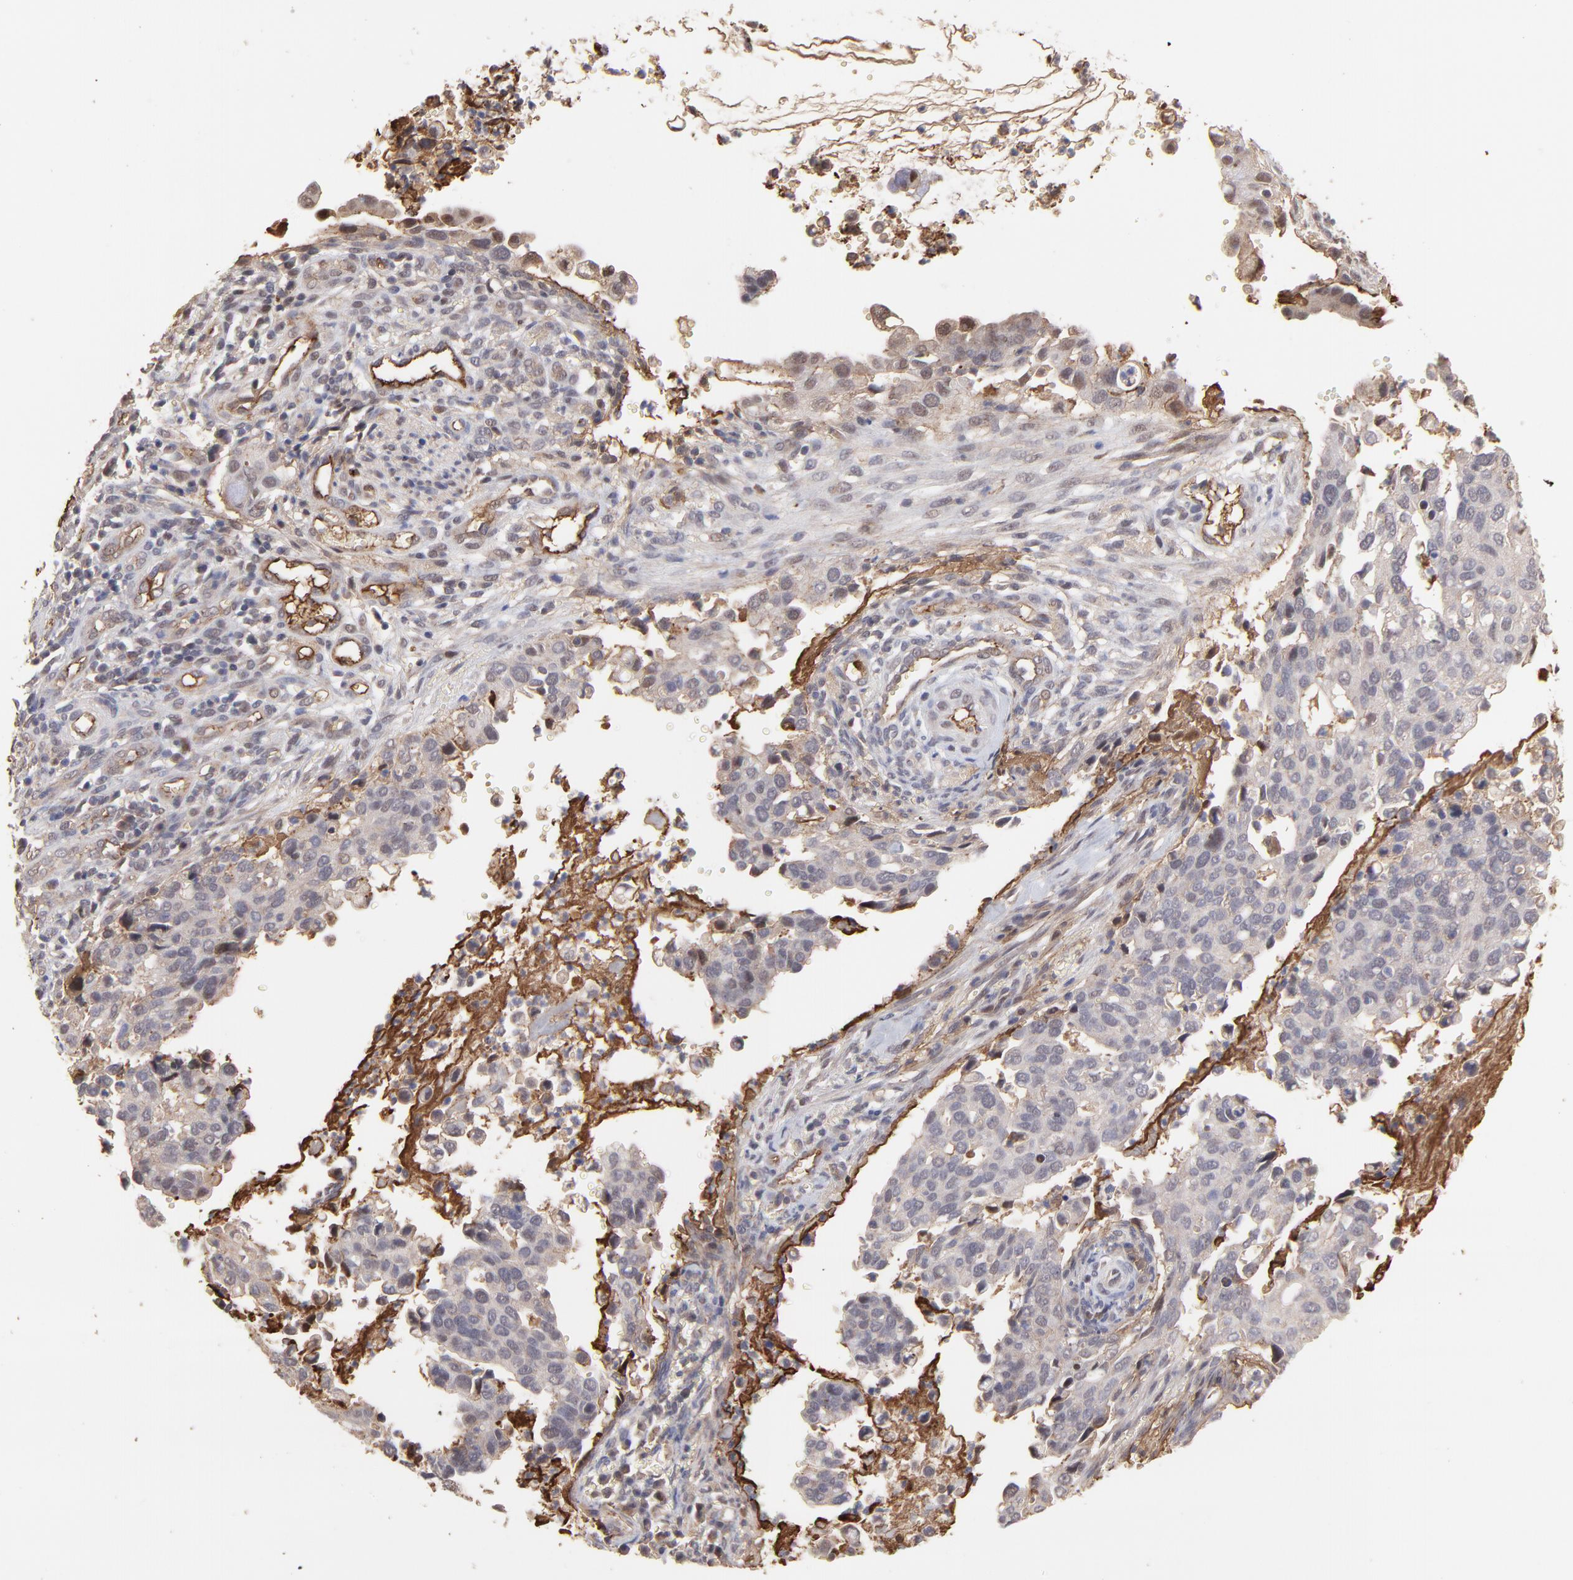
{"staining": {"intensity": "weak", "quantity": "25%-75%", "location": "cytoplasmic/membranous,nuclear"}, "tissue": "cervical cancer", "cell_type": "Tumor cells", "image_type": "cancer", "snomed": [{"axis": "morphology", "description": "Normal tissue, NOS"}, {"axis": "morphology", "description": "Squamous cell carcinoma, NOS"}, {"axis": "topography", "description": "Cervix"}], "caption": "Cervical squamous cell carcinoma stained with a protein marker reveals weak staining in tumor cells.", "gene": "PSMD14", "patient": {"sex": "female", "age": 45}}